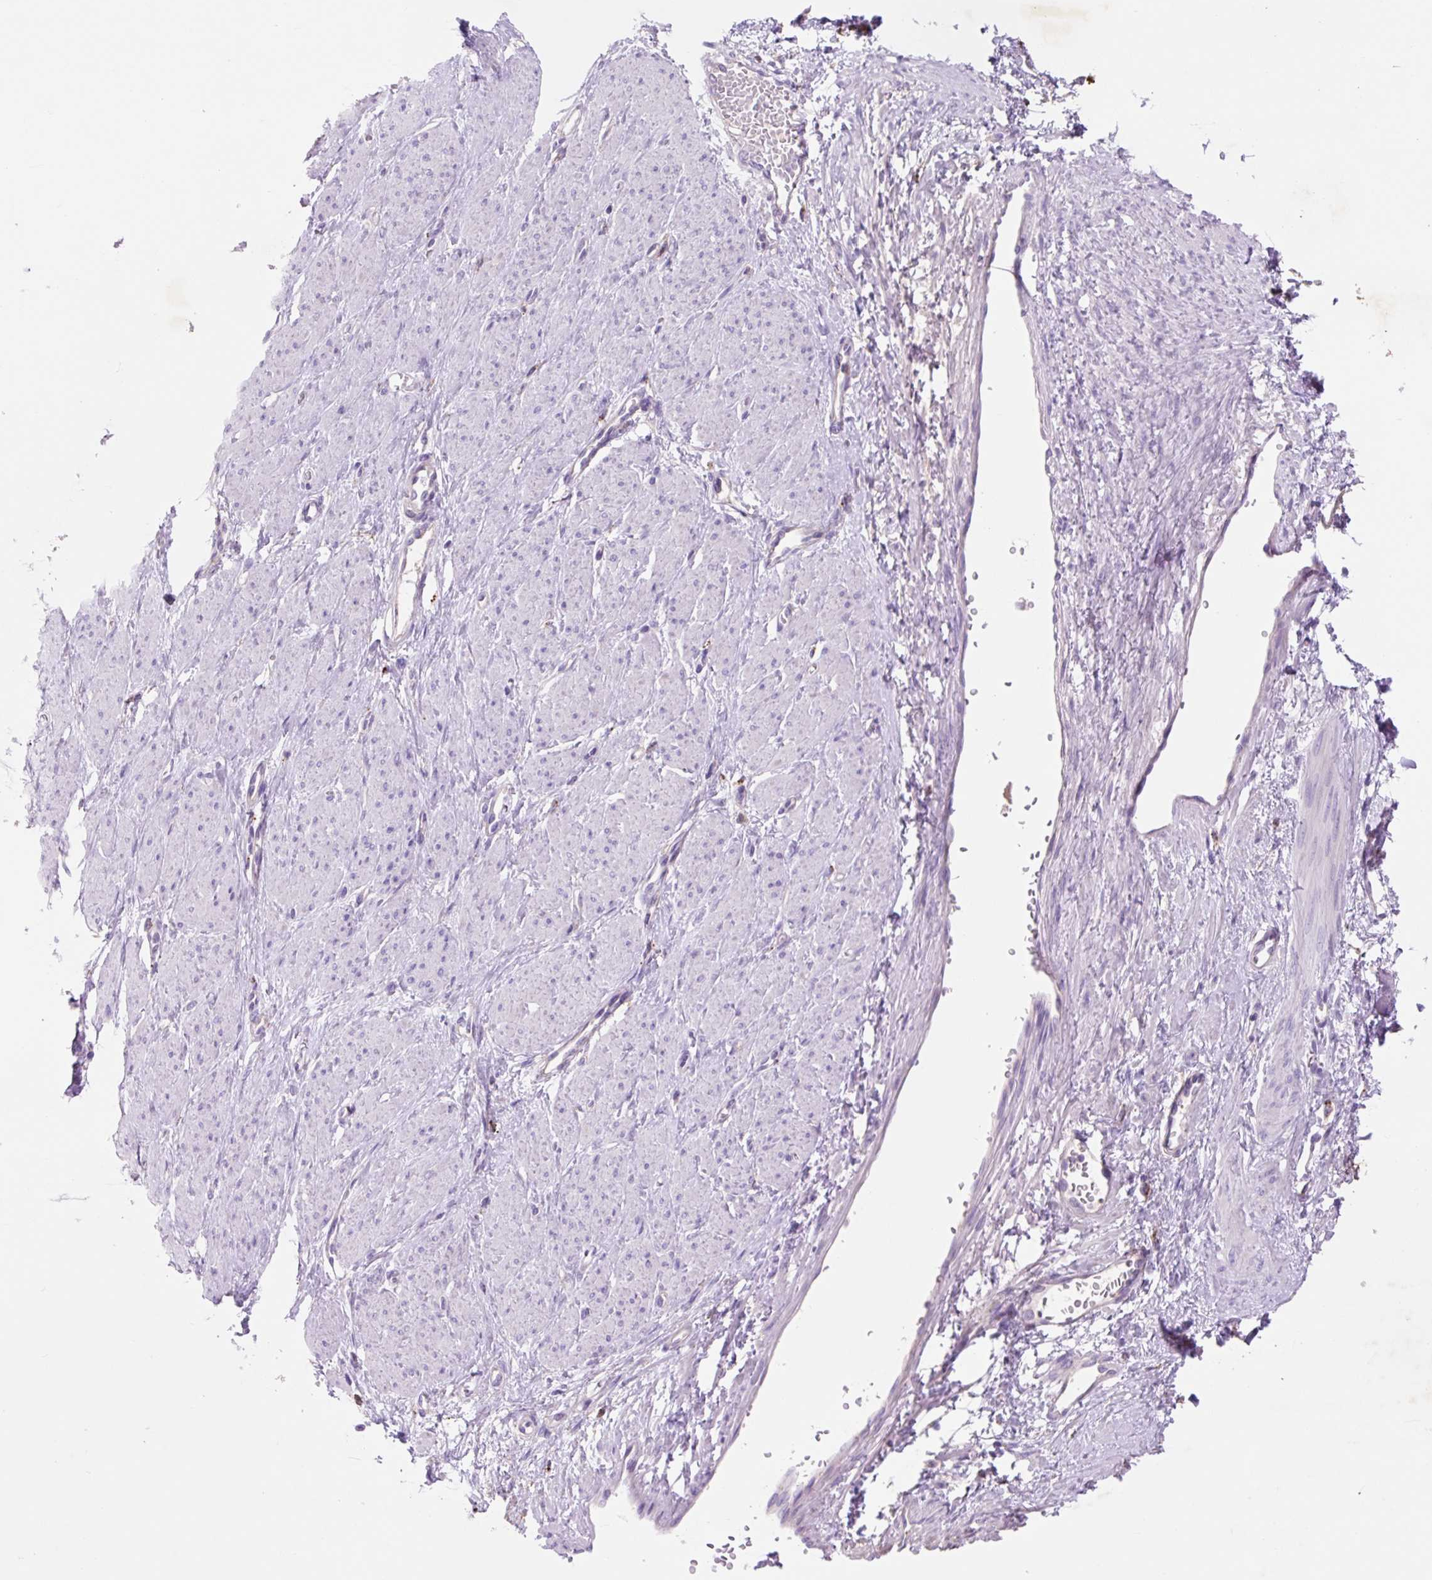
{"staining": {"intensity": "negative", "quantity": "none", "location": "none"}, "tissue": "smooth muscle", "cell_type": "Smooth muscle cells", "image_type": "normal", "snomed": [{"axis": "morphology", "description": "Normal tissue, NOS"}, {"axis": "topography", "description": "Smooth muscle"}, {"axis": "topography", "description": "Uterus"}], "caption": "Micrograph shows no significant protein expression in smooth muscle cells of benign smooth muscle. (Immunohistochemistry (ihc), brightfield microscopy, high magnification).", "gene": "HEXA", "patient": {"sex": "female", "age": 39}}